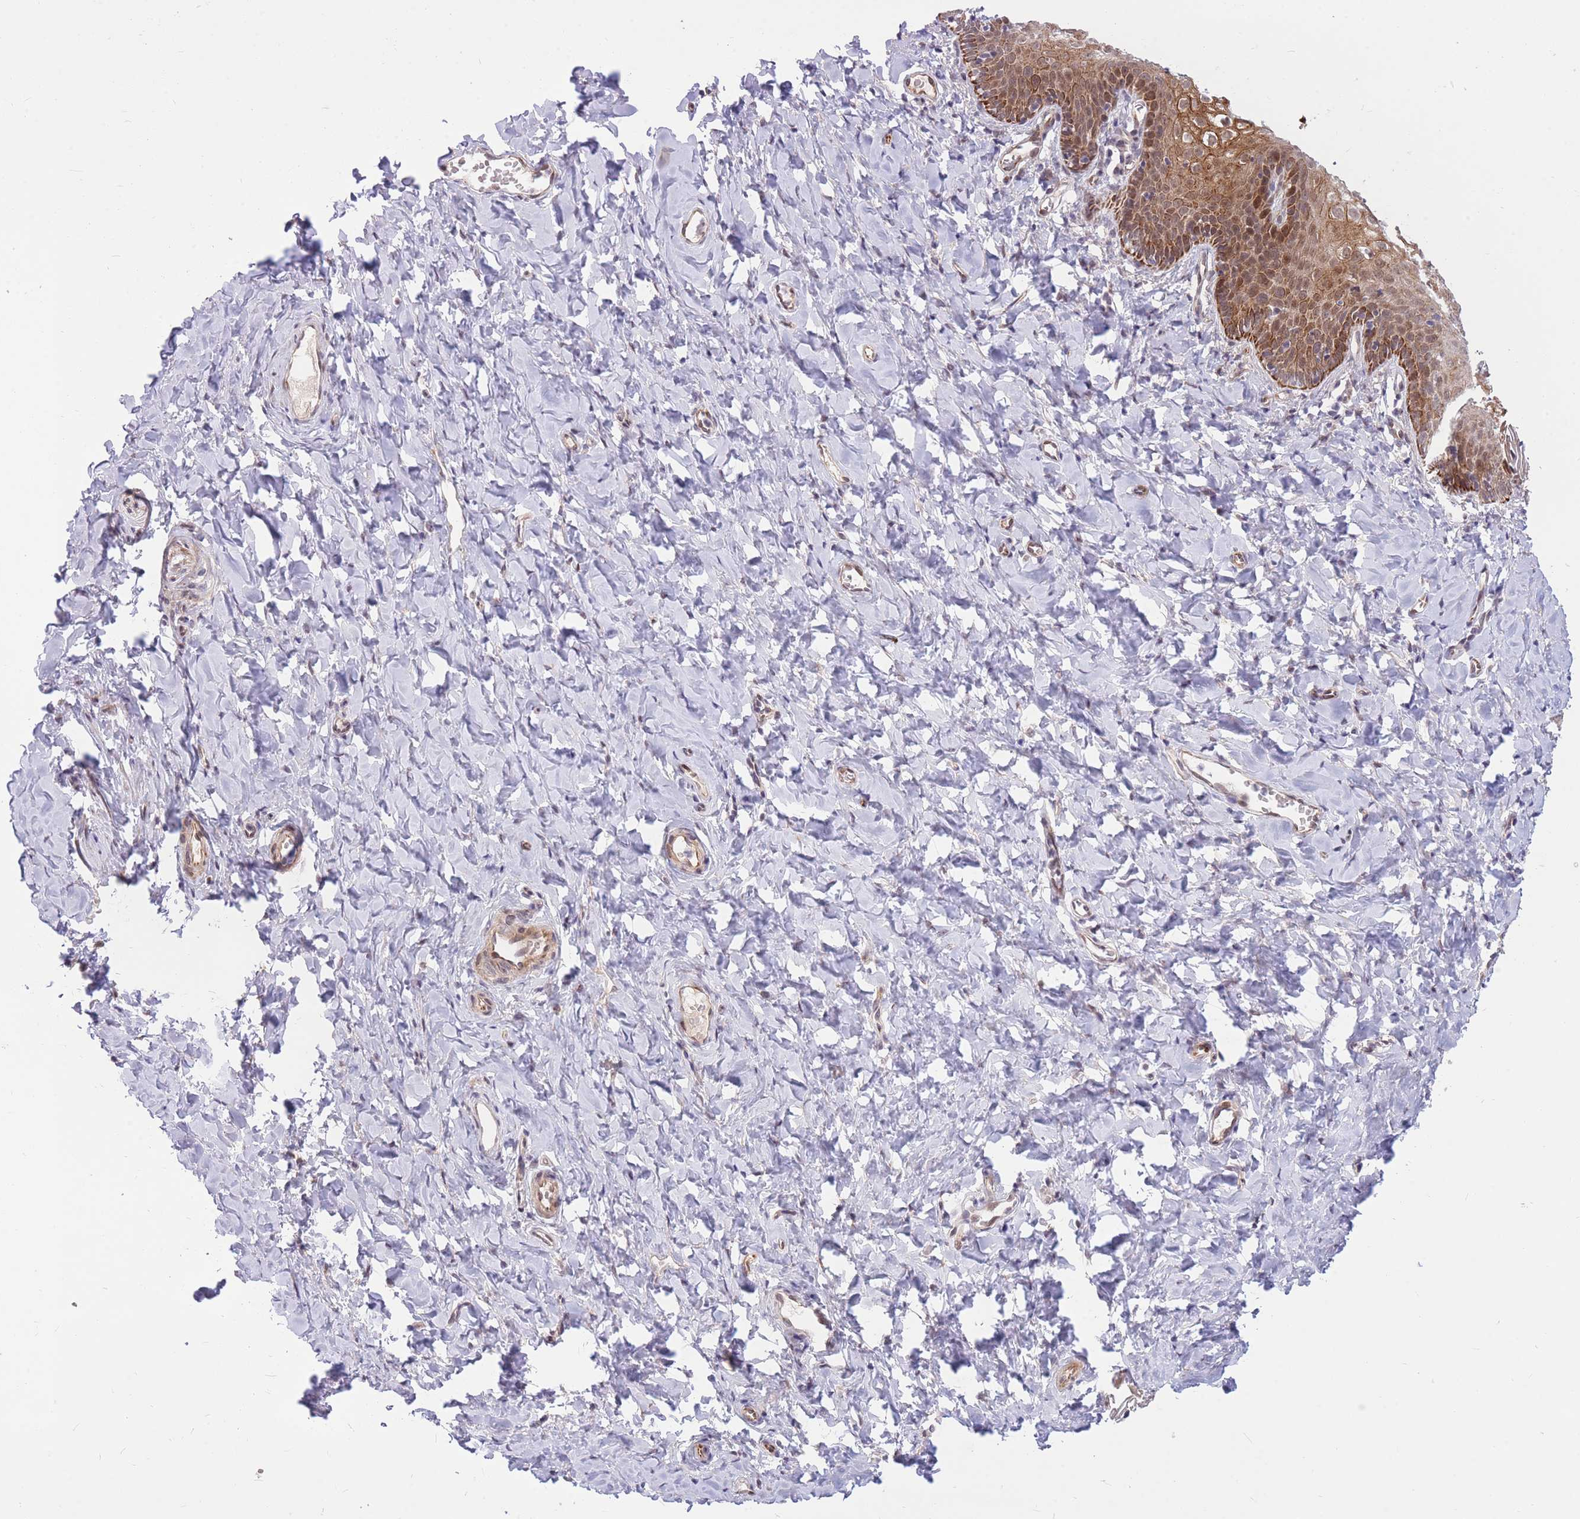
{"staining": {"intensity": "strong", "quantity": ">75%", "location": "cytoplasmic/membranous,nuclear"}, "tissue": "vagina", "cell_type": "Squamous epithelial cells", "image_type": "normal", "snomed": [{"axis": "morphology", "description": "Normal tissue, NOS"}, {"axis": "topography", "description": "Vagina"}], "caption": "Vagina stained with DAB (3,3'-diaminobenzidine) immunohistochemistry (IHC) exhibits high levels of strong cytoplasmic/membranous,nuclear expression in about >75% of squamous epithelial cells.", "gene": "ERCC2", "patient": {"sex": "female", "age": 60}}